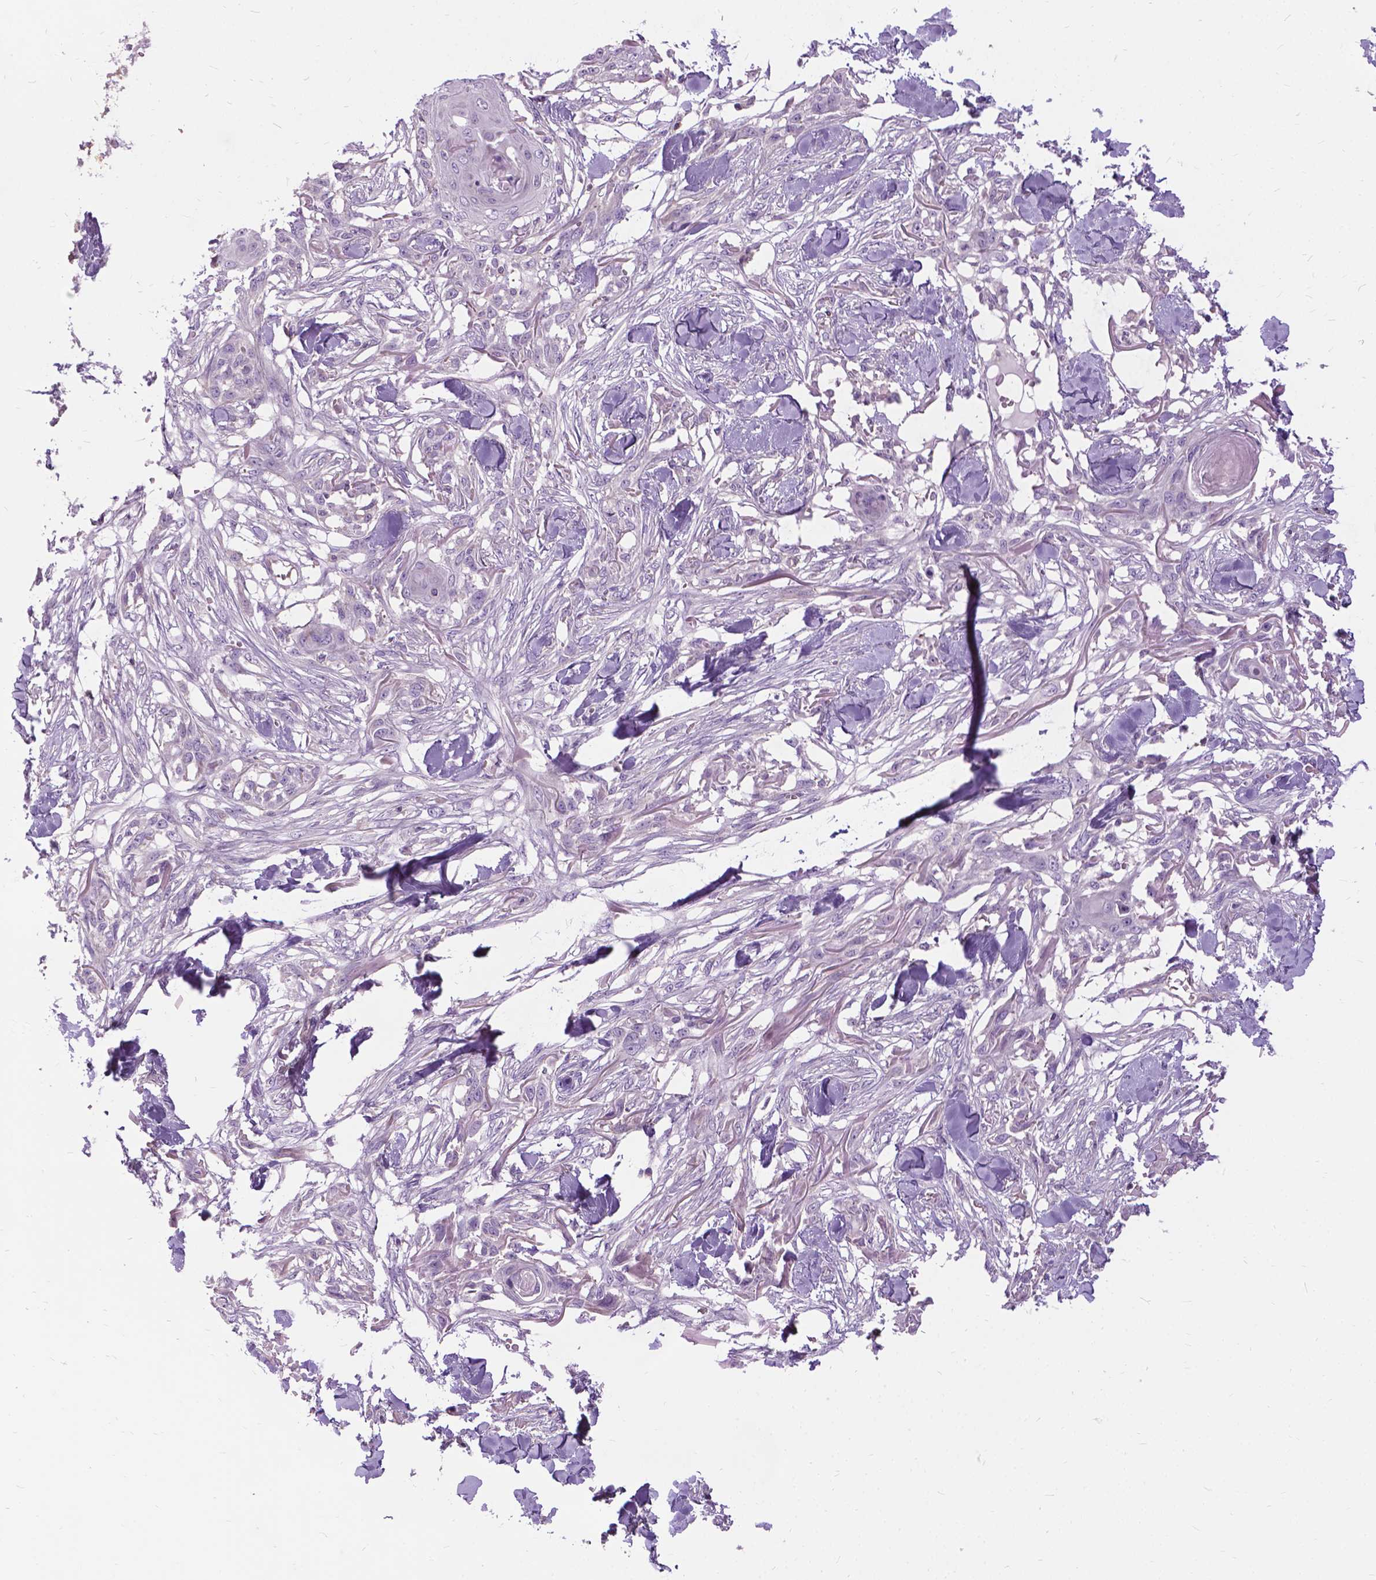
{"staining": {"intensity": "negative", "quantity": "none", "location": "none"}, "tissue": "skin cancer", "cell_type": "Tumor cells", "image_type": "cancer", "snomed": [{"axis": "morphology", "description": "Squamous cell carcinoma, NOS"}, {"axis": "topography", "description": "Skin"}], "caption": "Immunohistochemistry (IHC) photomicrograph of skin cancer (squamous cell carcinoma) stained for a protein (brown), which shows no positivity in tumor cells.", "gene": "JAK3", "patient": {"sex": "female", "age": 59}}